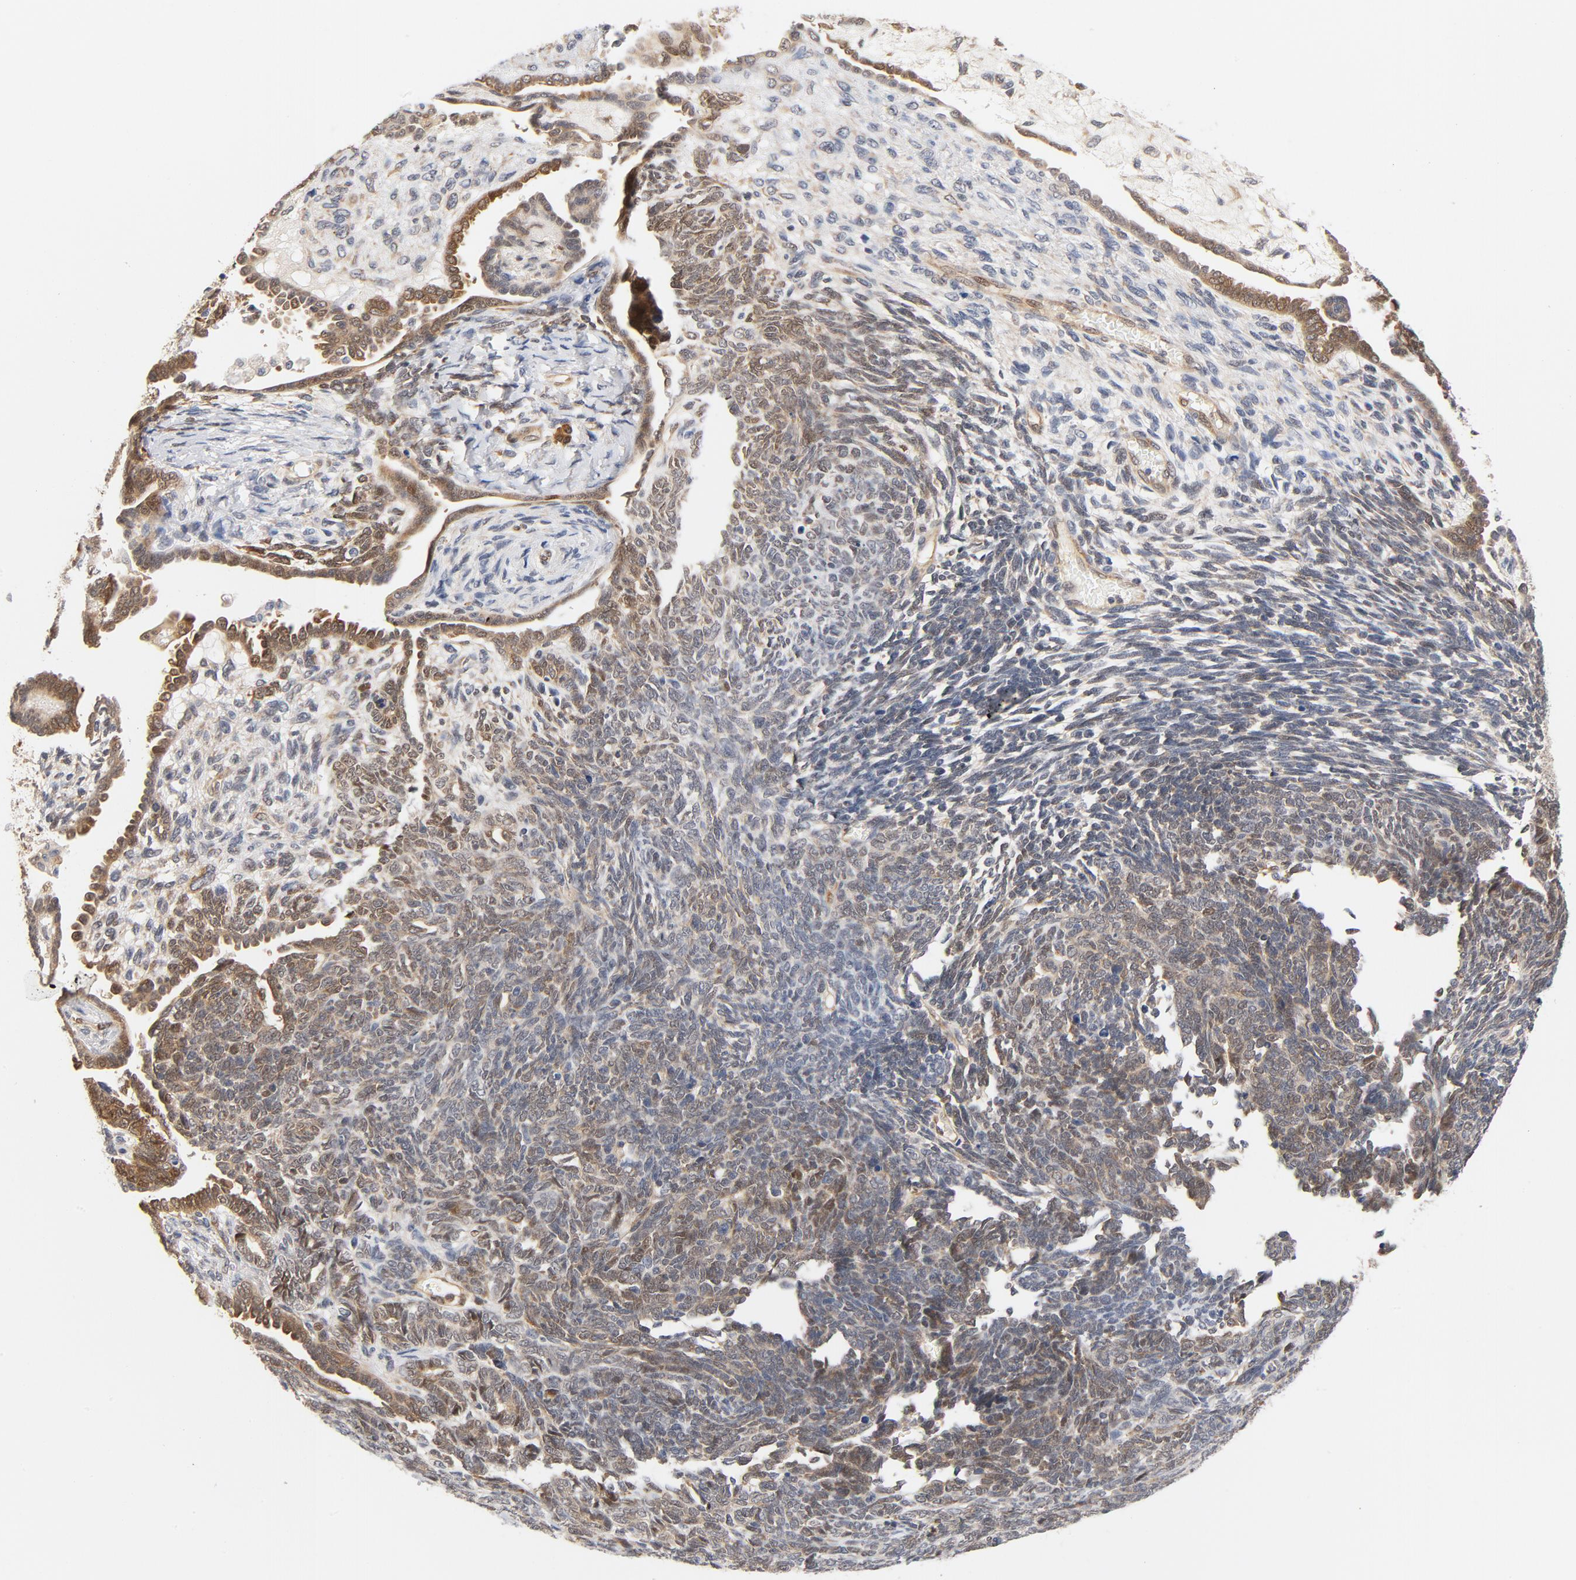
{"staining": {"intensity": "moderate", "quantity": ">75%", "location": "cytoplasmic/membranous,nuclear"}, "tissue": "endometrial cancer", "cell_type": "Tumor cells", "image_type": "cancer", "snomed": [{"axis": "morphology", "description": "Neoplasm, malignant, NOS"}, {"axis": "topography", "description": "Endometrium"}], "caption": "IHC micrograph of human endometrial neoplasm (malignant) stained for a protein (brown), which demonstrates medium levels of moderate cytoplasmic/membranous and nuclear staining in about >75% of tumor cells.", "gene": "EIF4E", "patient": {"sex": "female", "age": 74}}